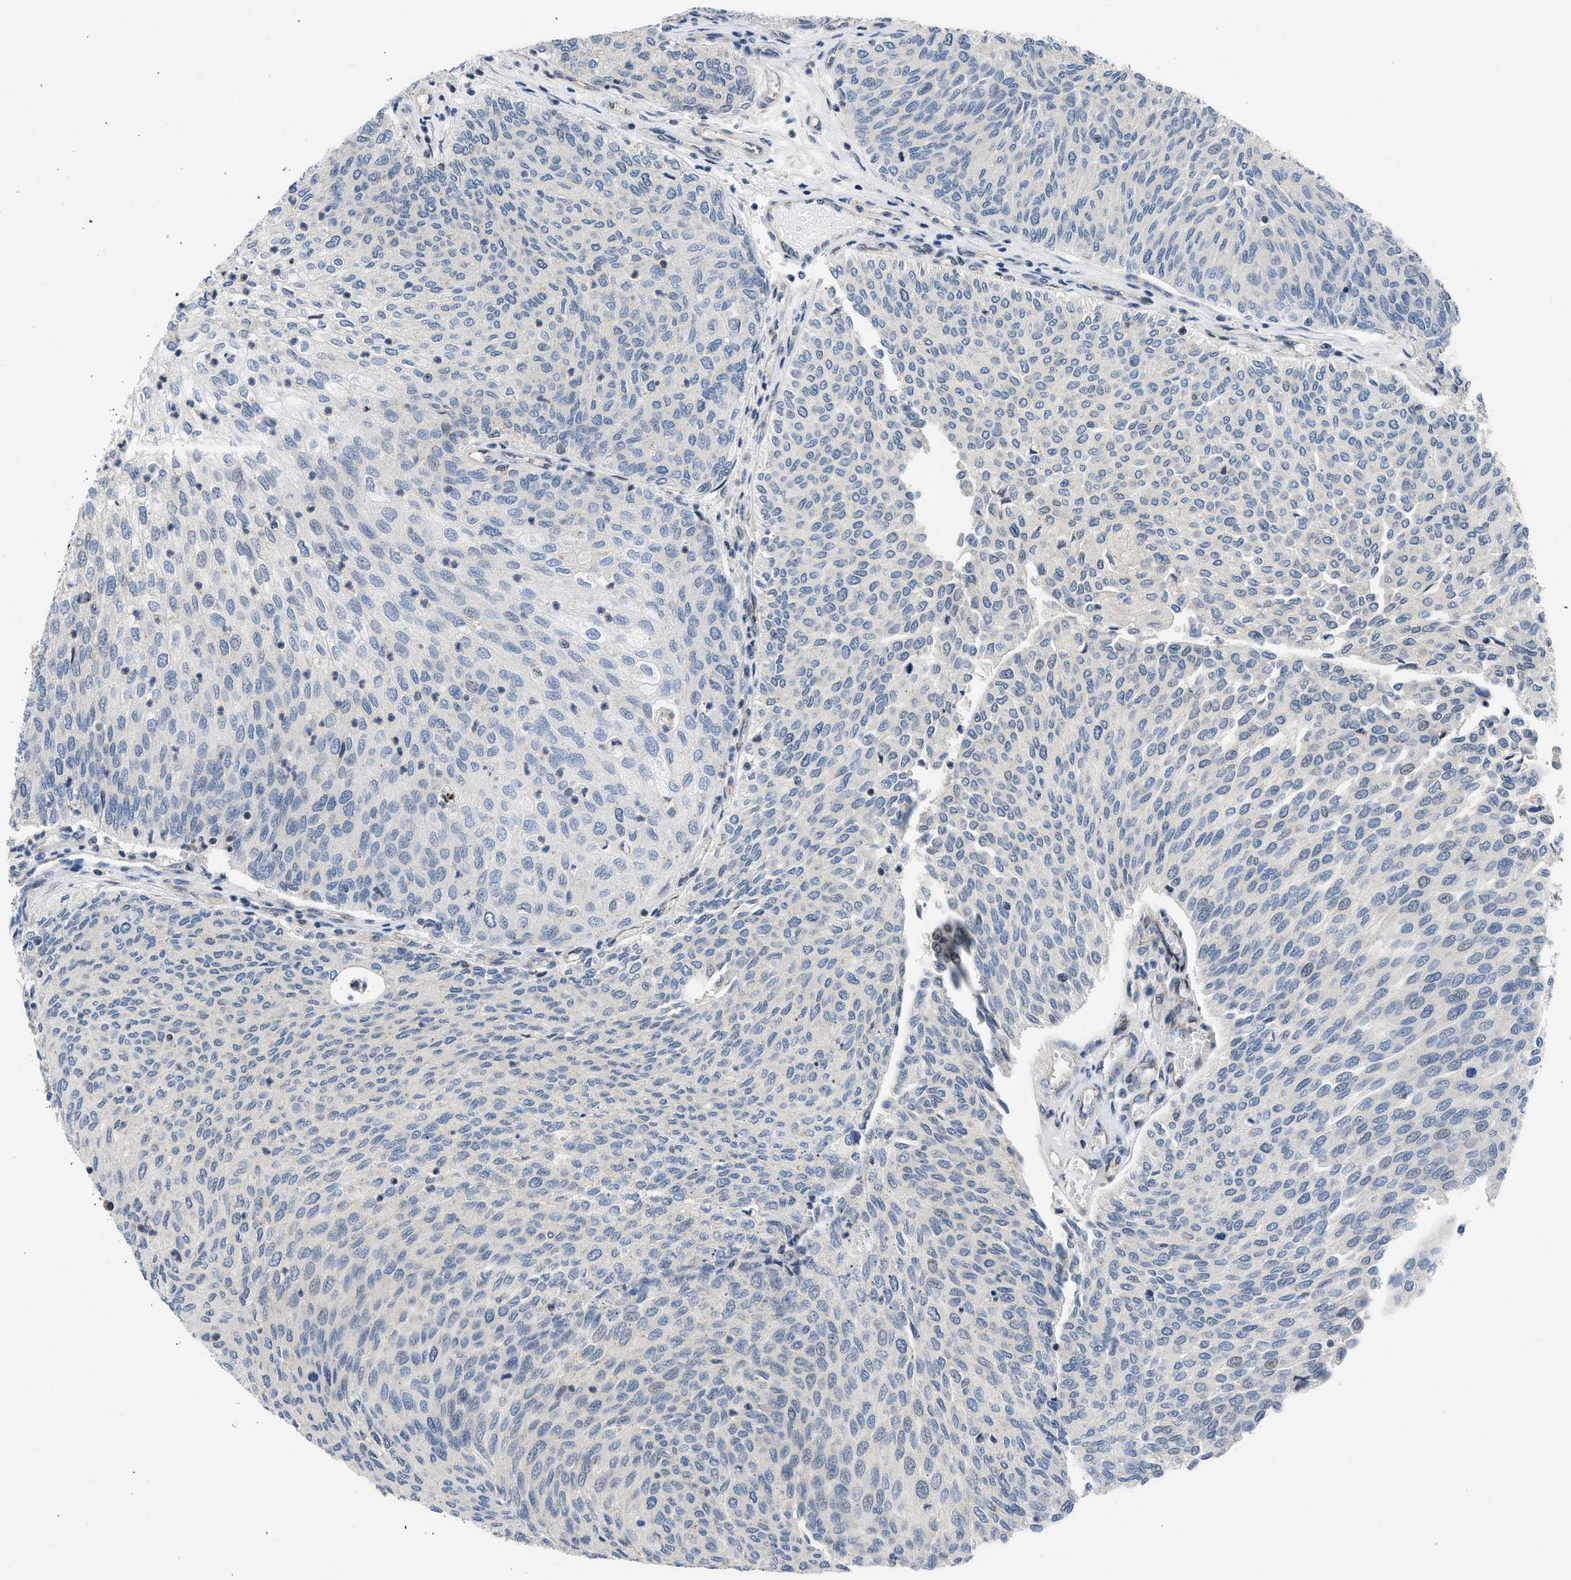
{"staining": {"intensity": "negative", "quantity": "none", "location": "none"}, "tissue": "urothelial cancer", "cell_type": "Tumor cells", "image_type": "cancer", "snomed": [{"axis": "morphology", "description": "Urothelial carcinoma, Low grade"}, {"axis": "topography", "description": "Urinary bladder"}], "caption": "Image shows no protein expression in tumor cells of low-grade urothelial carcinoma tissue.", "gene": "OLIG3", "patient": {"sex": "female", "age": 79}}